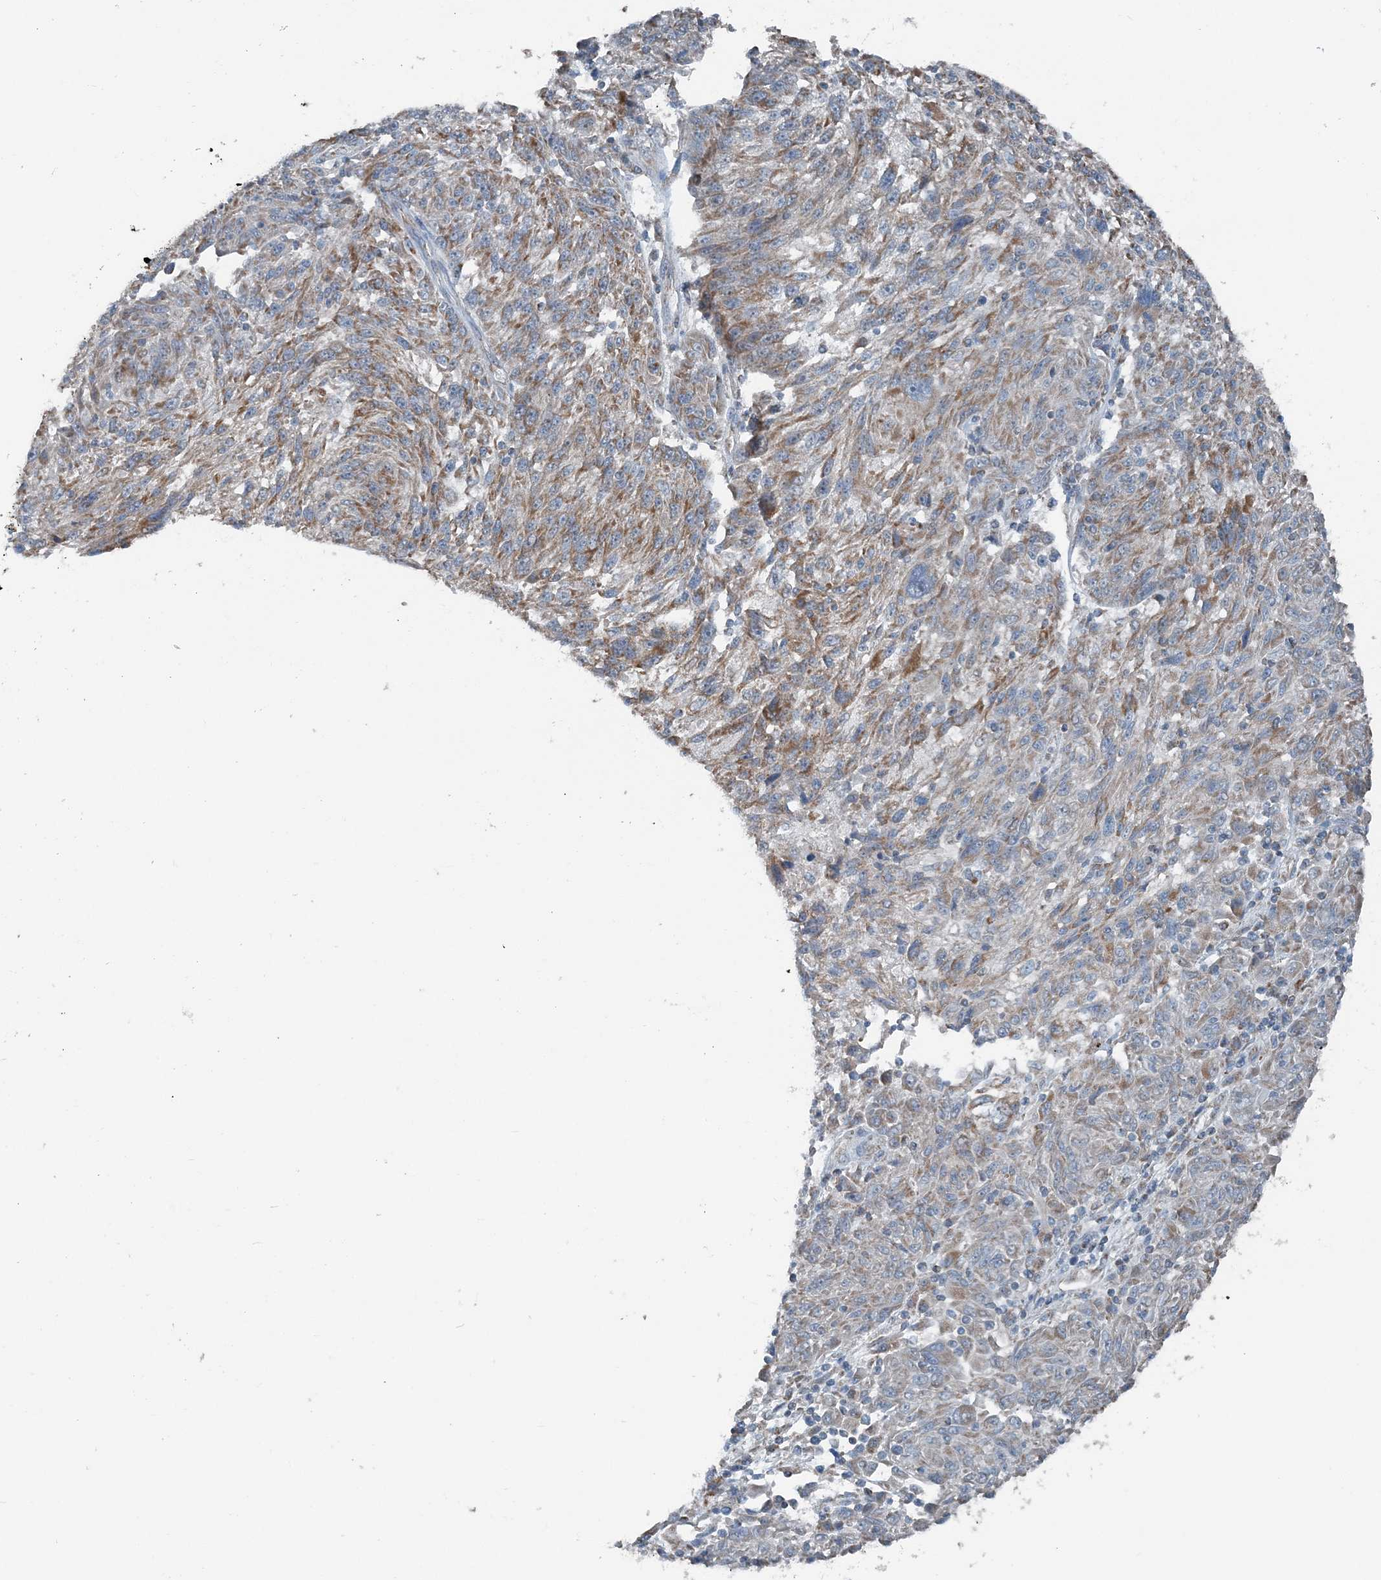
{"staining": {"intensity": "moderate", "quantity": ">75%", "location": "cytoplasmic/membranous"}, "tissue": "melanoma", "cell_type": "Tumor cells", "image_type": "cancer", "snomed": [{"axis": "morphology", "description": "Malignant melanoma, NOS"}, {"axis": "topography", "description": "Skin"}], "caption": "DAB (3,3'-diaminobenzidine) immunohistochemical staining of human melanoma demonstrates moderate cytoplasmic/membranous protein staining in about >75% of tumor cells.", "gene": "SUCLG1", "patient": {"sex": "male", "age": 53}}